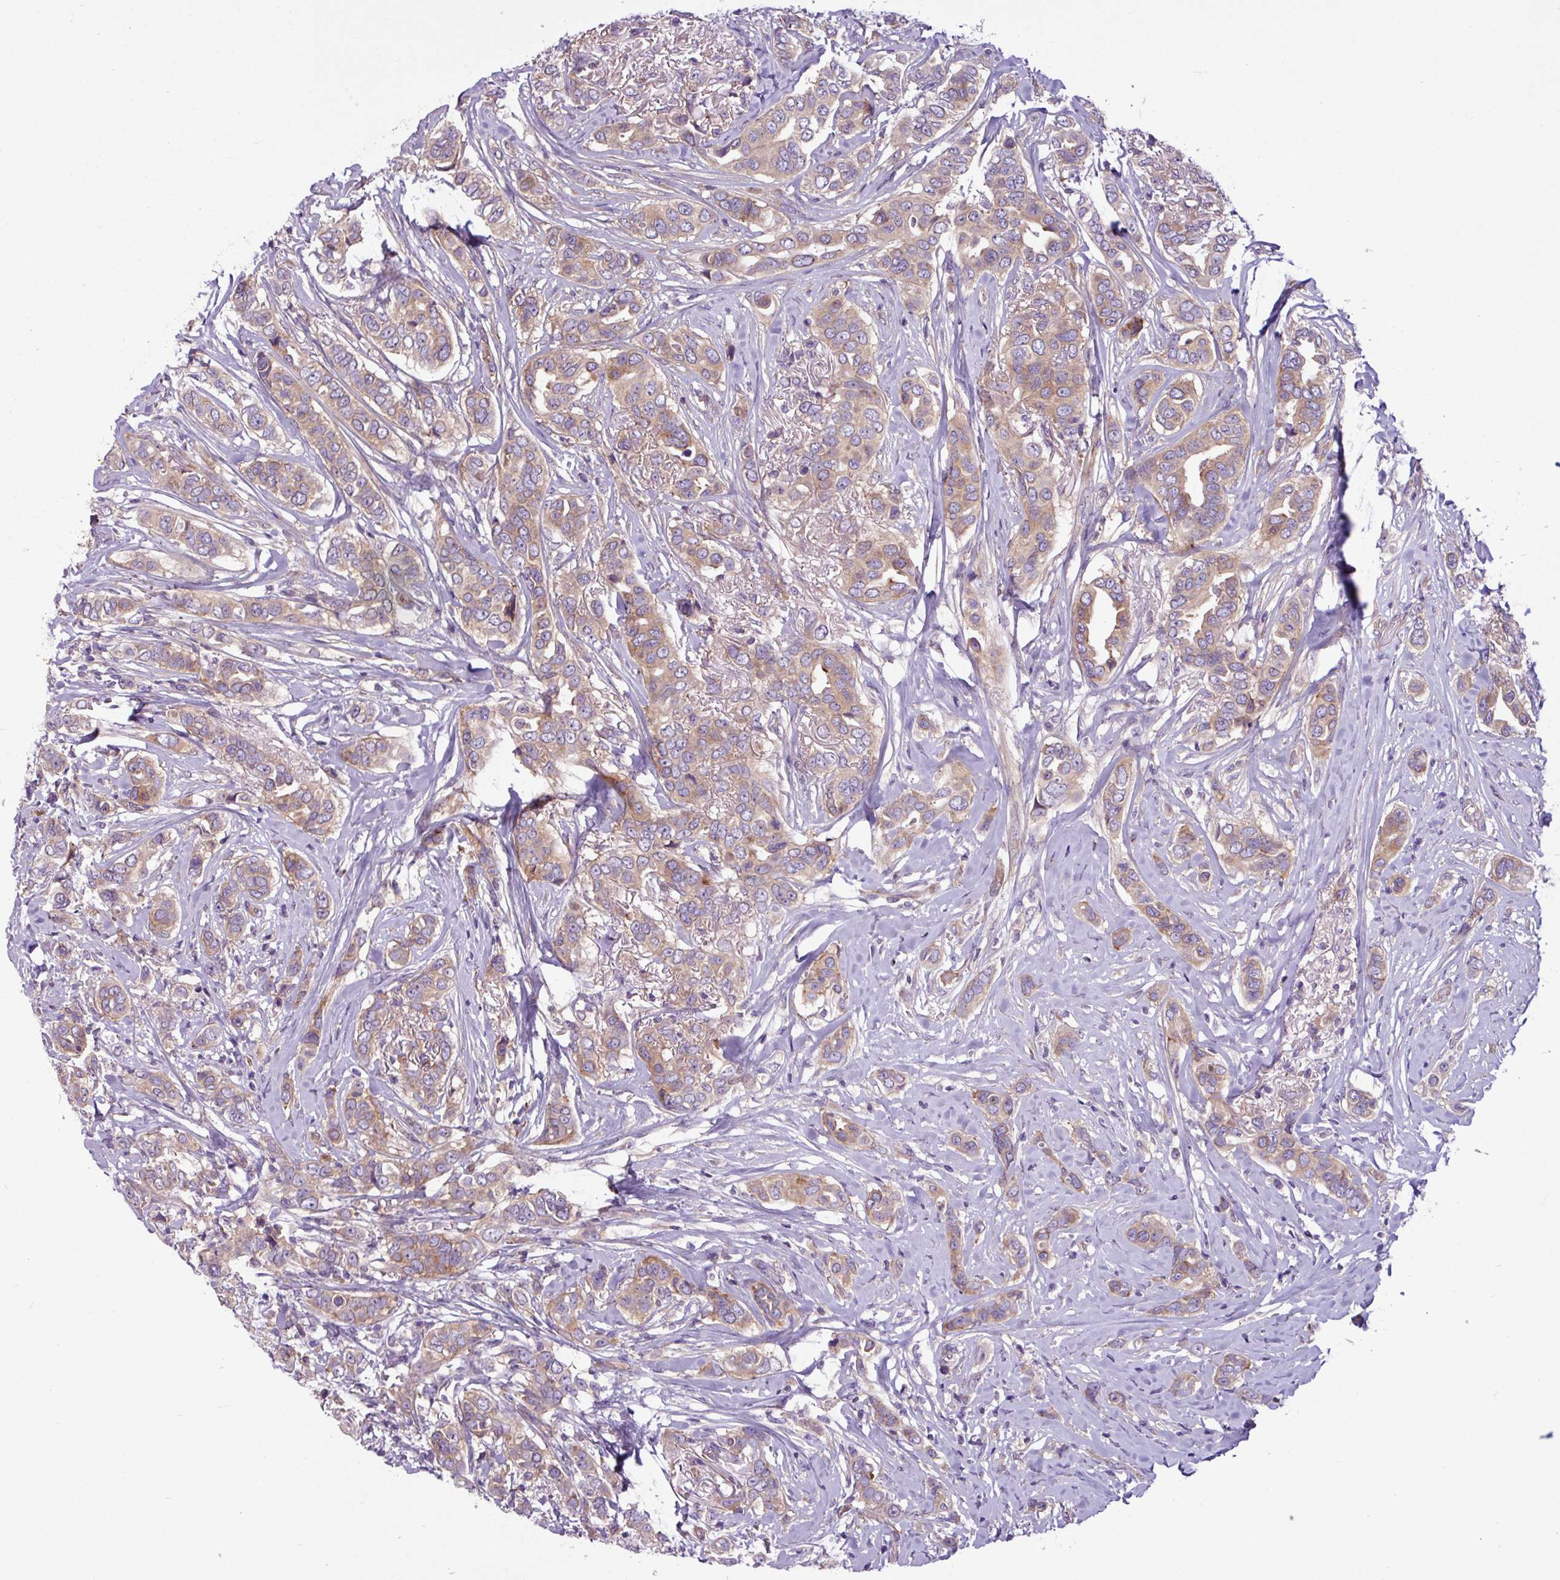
{"staining": {"intensity": "moderate", "quantity": ">75%", "location": "cytoplasmic/membranous"}, "tissue": "breast cancer", "cell_type": "Tumor cells", "image_type": "cancer", "snomed": [{"axis": "morphology", "description": "Lobular carcinoma"}, {"axis": "topography", "description": "Breast"}], "caption": "Protein staining displays moderate cytoplasmic/membranous expression in about >75% of tumor cells in breast lobular carcinoma.", "gene": "MROH2A", "patient": {"sex": "female", "age": 51}}